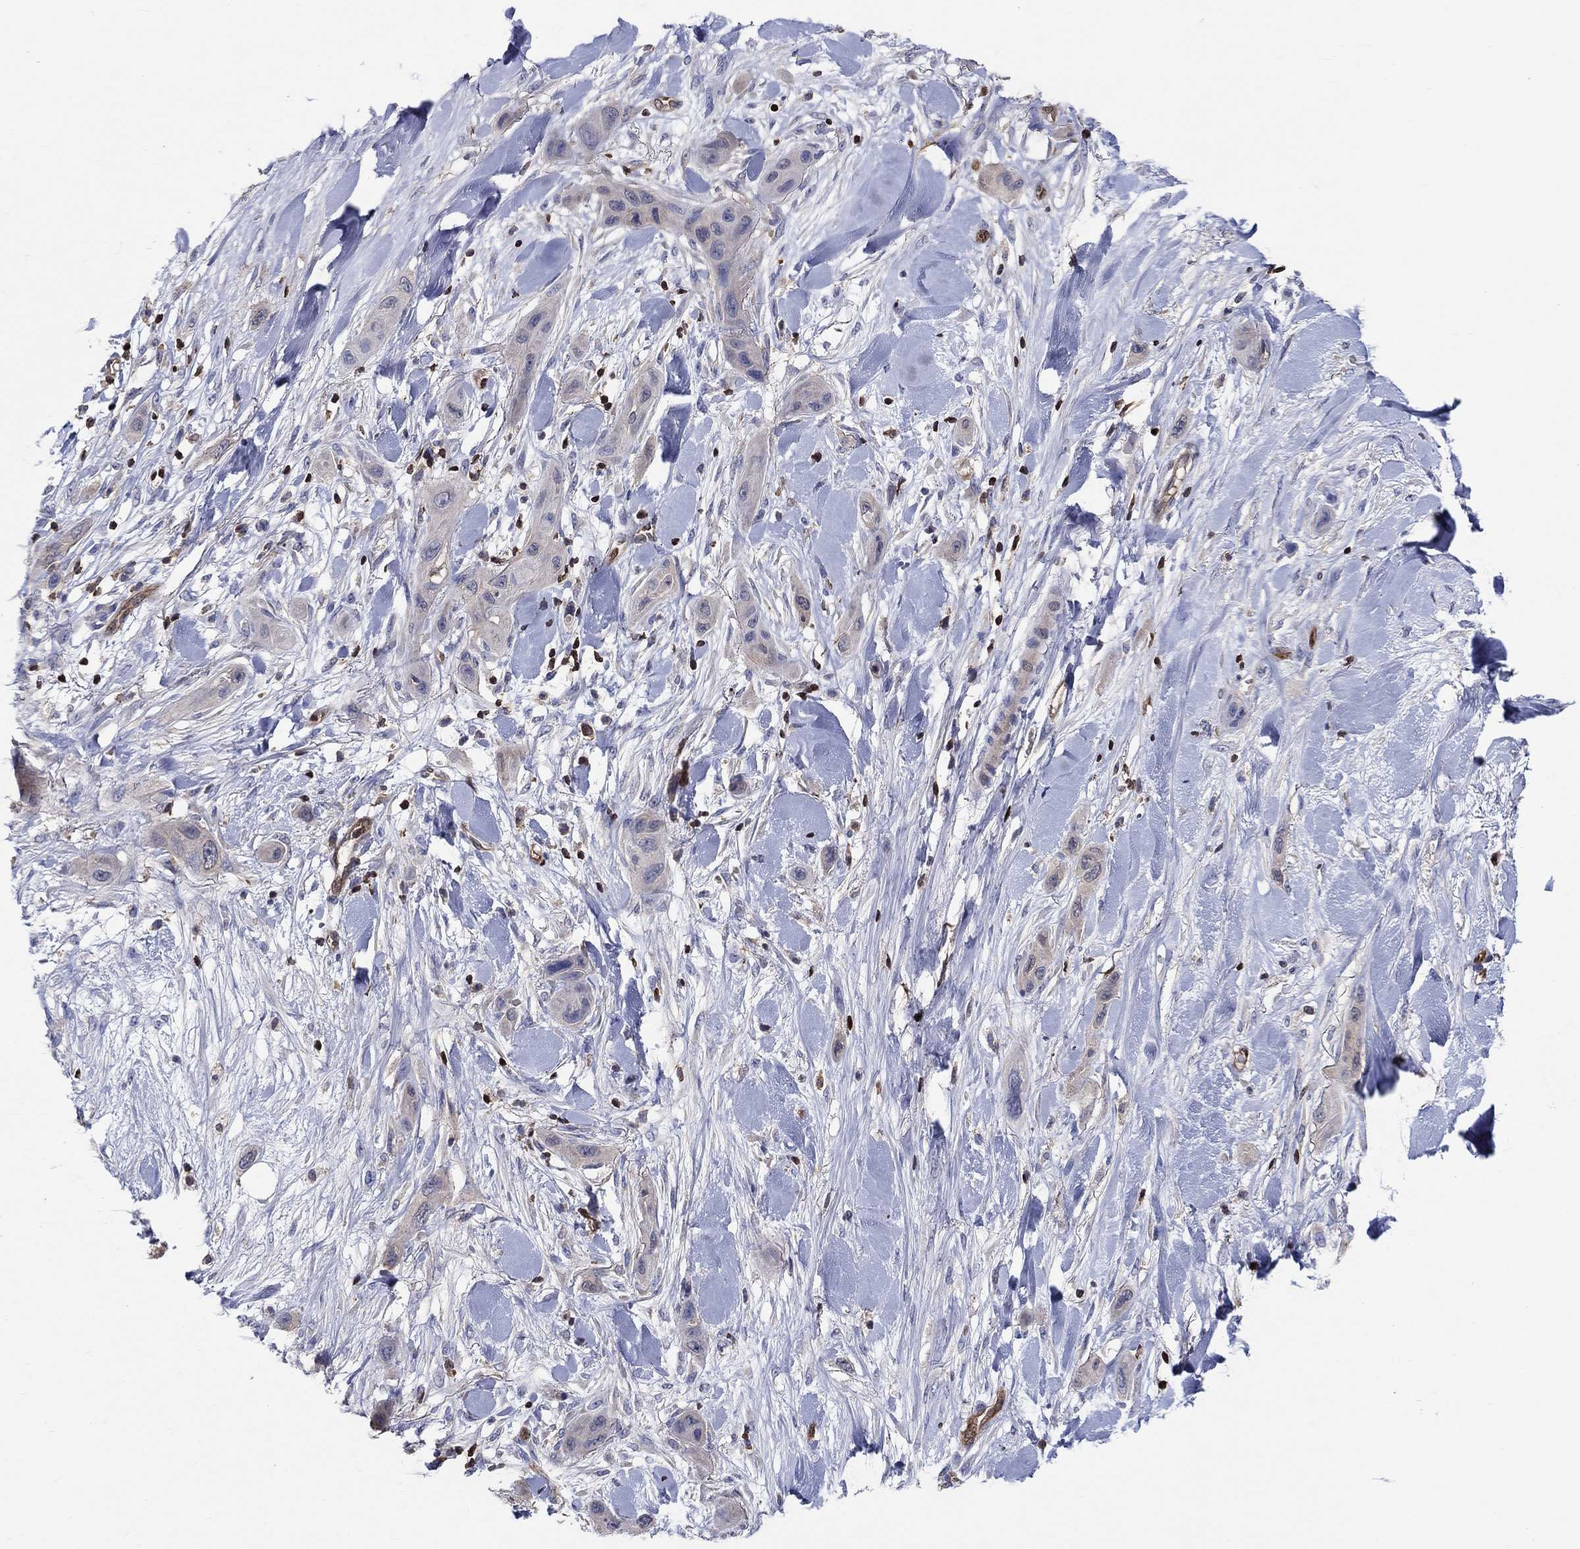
{"staining": {"intensity": "negative", "quantity": "none", "location": "none"}, "tissue": "skin cancer", "cell_type": "Tumor cells", "image_type": "cancer", "snomed": [{"axis": "morphology", "description": "Squamous cell carcinoma, NOS"}, {"axis": "topography", "description": "Skin"}], "caption": "Immunohistochemistry (IHC) image of neoplastic tissue: squamous cell carcinoma (skin) stained with DAB (3,3'-diaminobenzidine) displays no significant protein staining in tumor cells.", "gene": "AGFG2", "patient": {"sex": "male", "age": 79}}